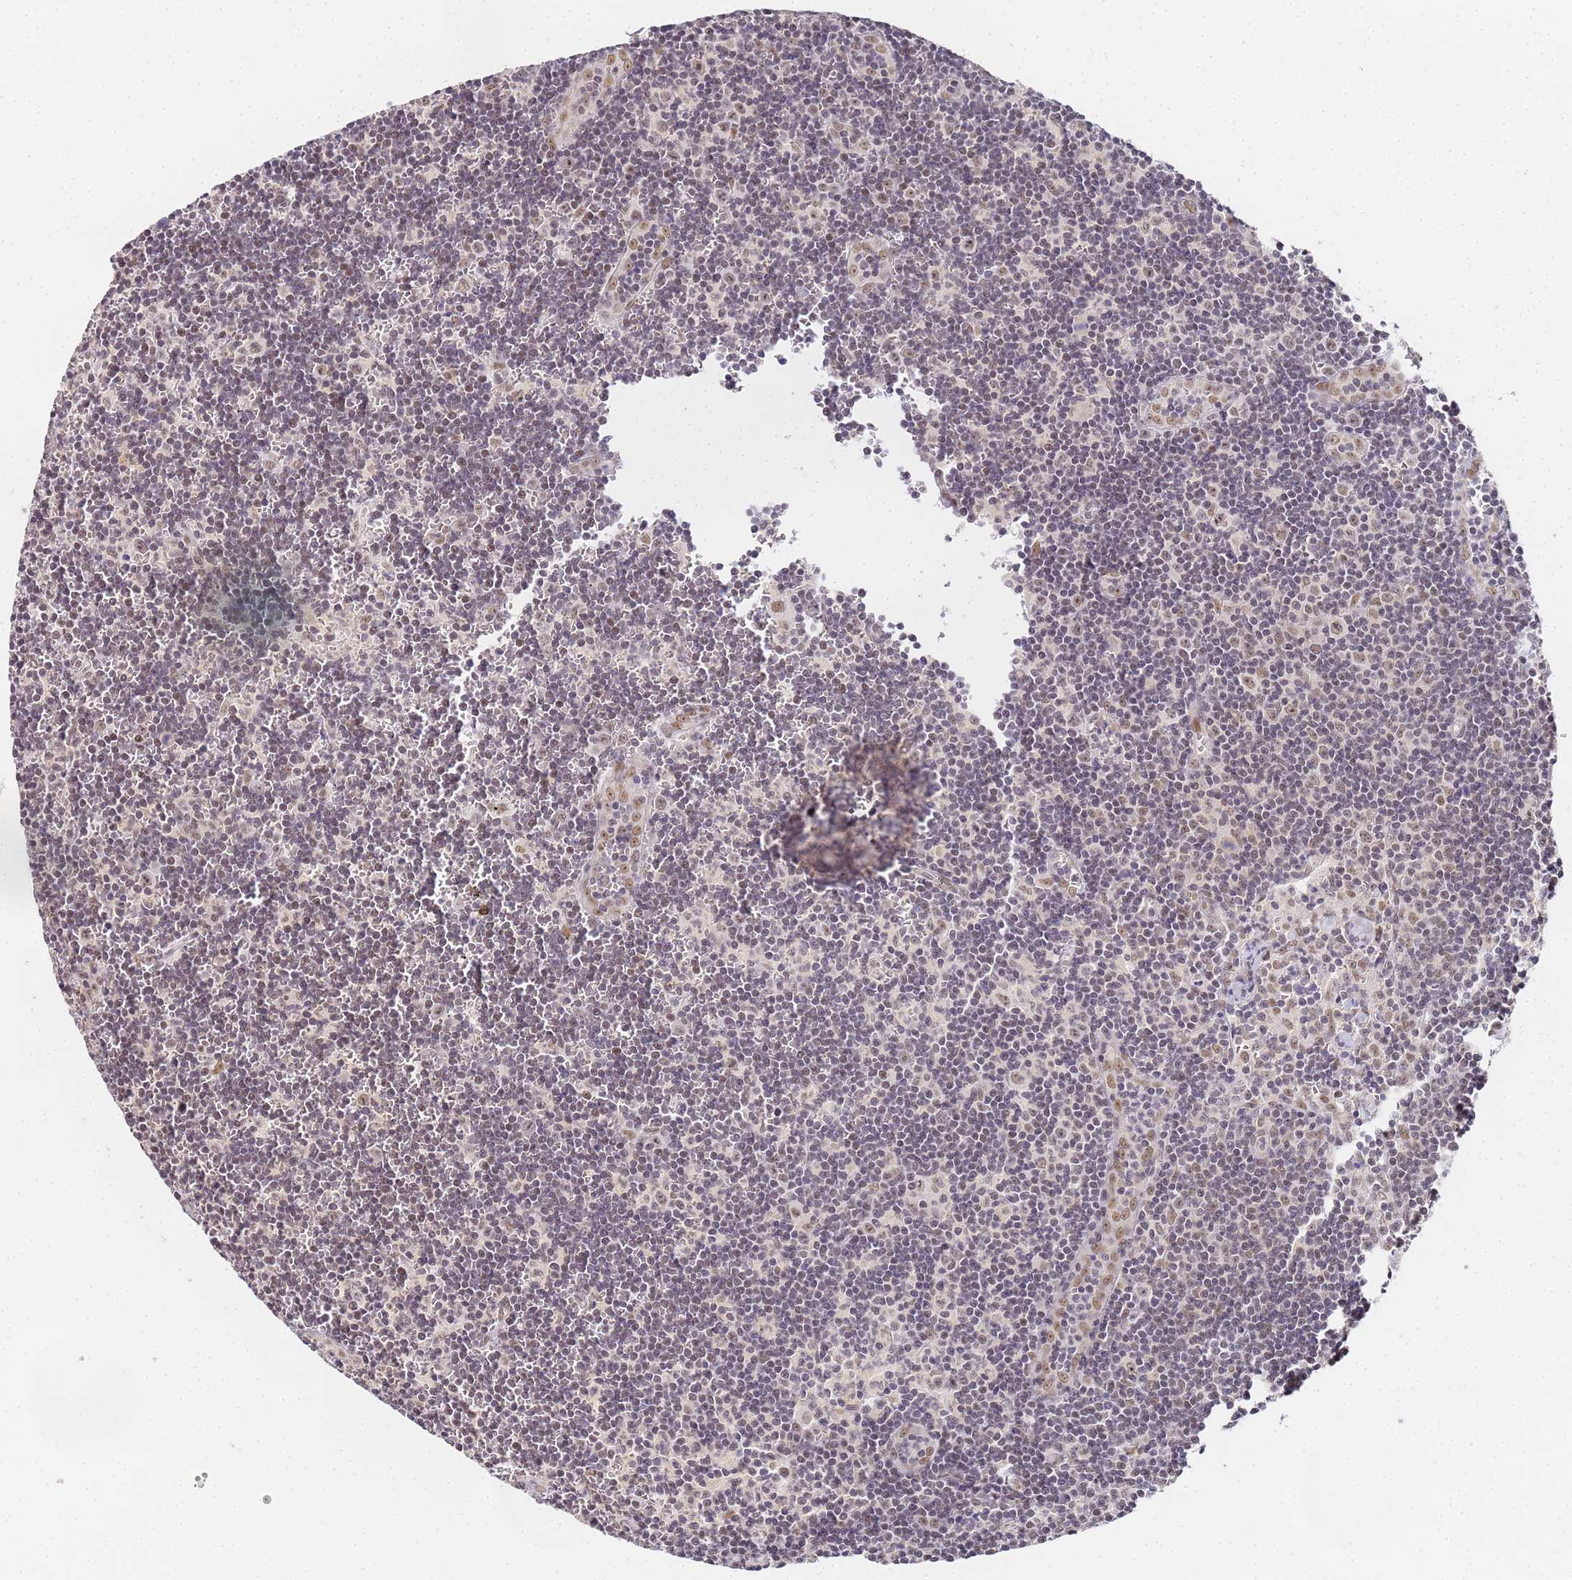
{"staining": {"intensity": "weak", "quantity": "25%-75%", "location": "nuclear"}, "tissue": "lymph node", "cell_type": "Non-germinal center cells", "image_type": "normal", "snomed": [{"axis": "morphology", "description": "Normal tissue, NOS"}, {"axis": "topography", "description": "Lymph node"}], "caption": "DAB (3,3'-diaminobenzidine) immunohistochemical staining of normal human lymph node shows weak nuclear protein expression in about 25%-75% of non-germinal center cells.", "gene": "LSM3", "patient": {"sex": "female", "age": 32}}